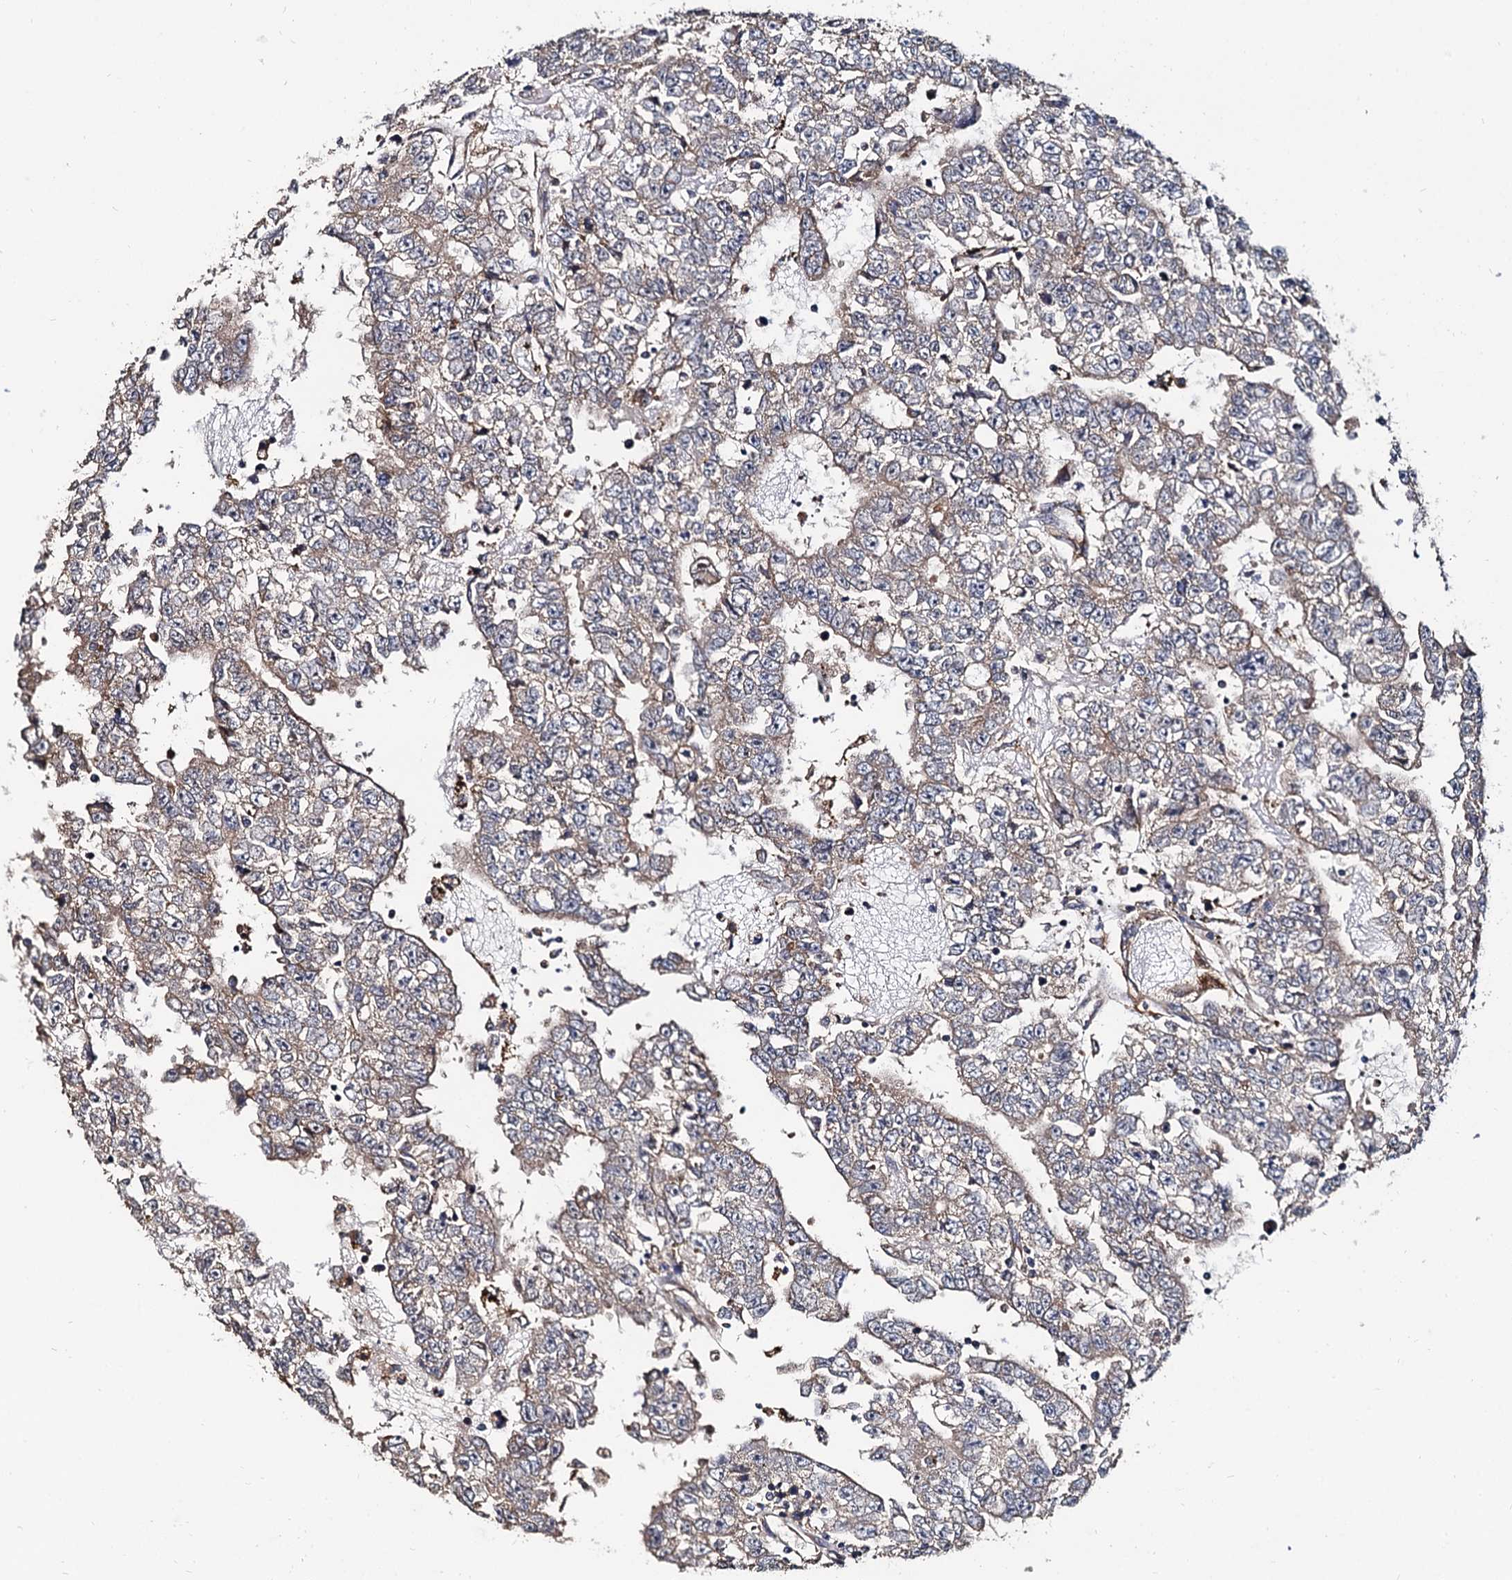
{"staining": {"intensity": "weak", "quantity": "25%-75%", "location": "cytoplasmic/membranous"}, "tissue": "testis cancer", "cell_type": "Tumor cells", "image_type": "cancer", "snomed": [{"axis": "morphology", "description": "Carcinoma, Embryonal, NOS"}, {"axis": "topography", "description": "Testis"}], "caption": "Immunohistochemistry photomicrograph of testis cancer (embryonal carcinoma) stained for a protein (brown), which displays low levels of weak cytoplasmic/membranous staining in about 25%-75% of tumor cells.", "gene": "WWC3", "patient": {"sex": "male", "age": 25}}